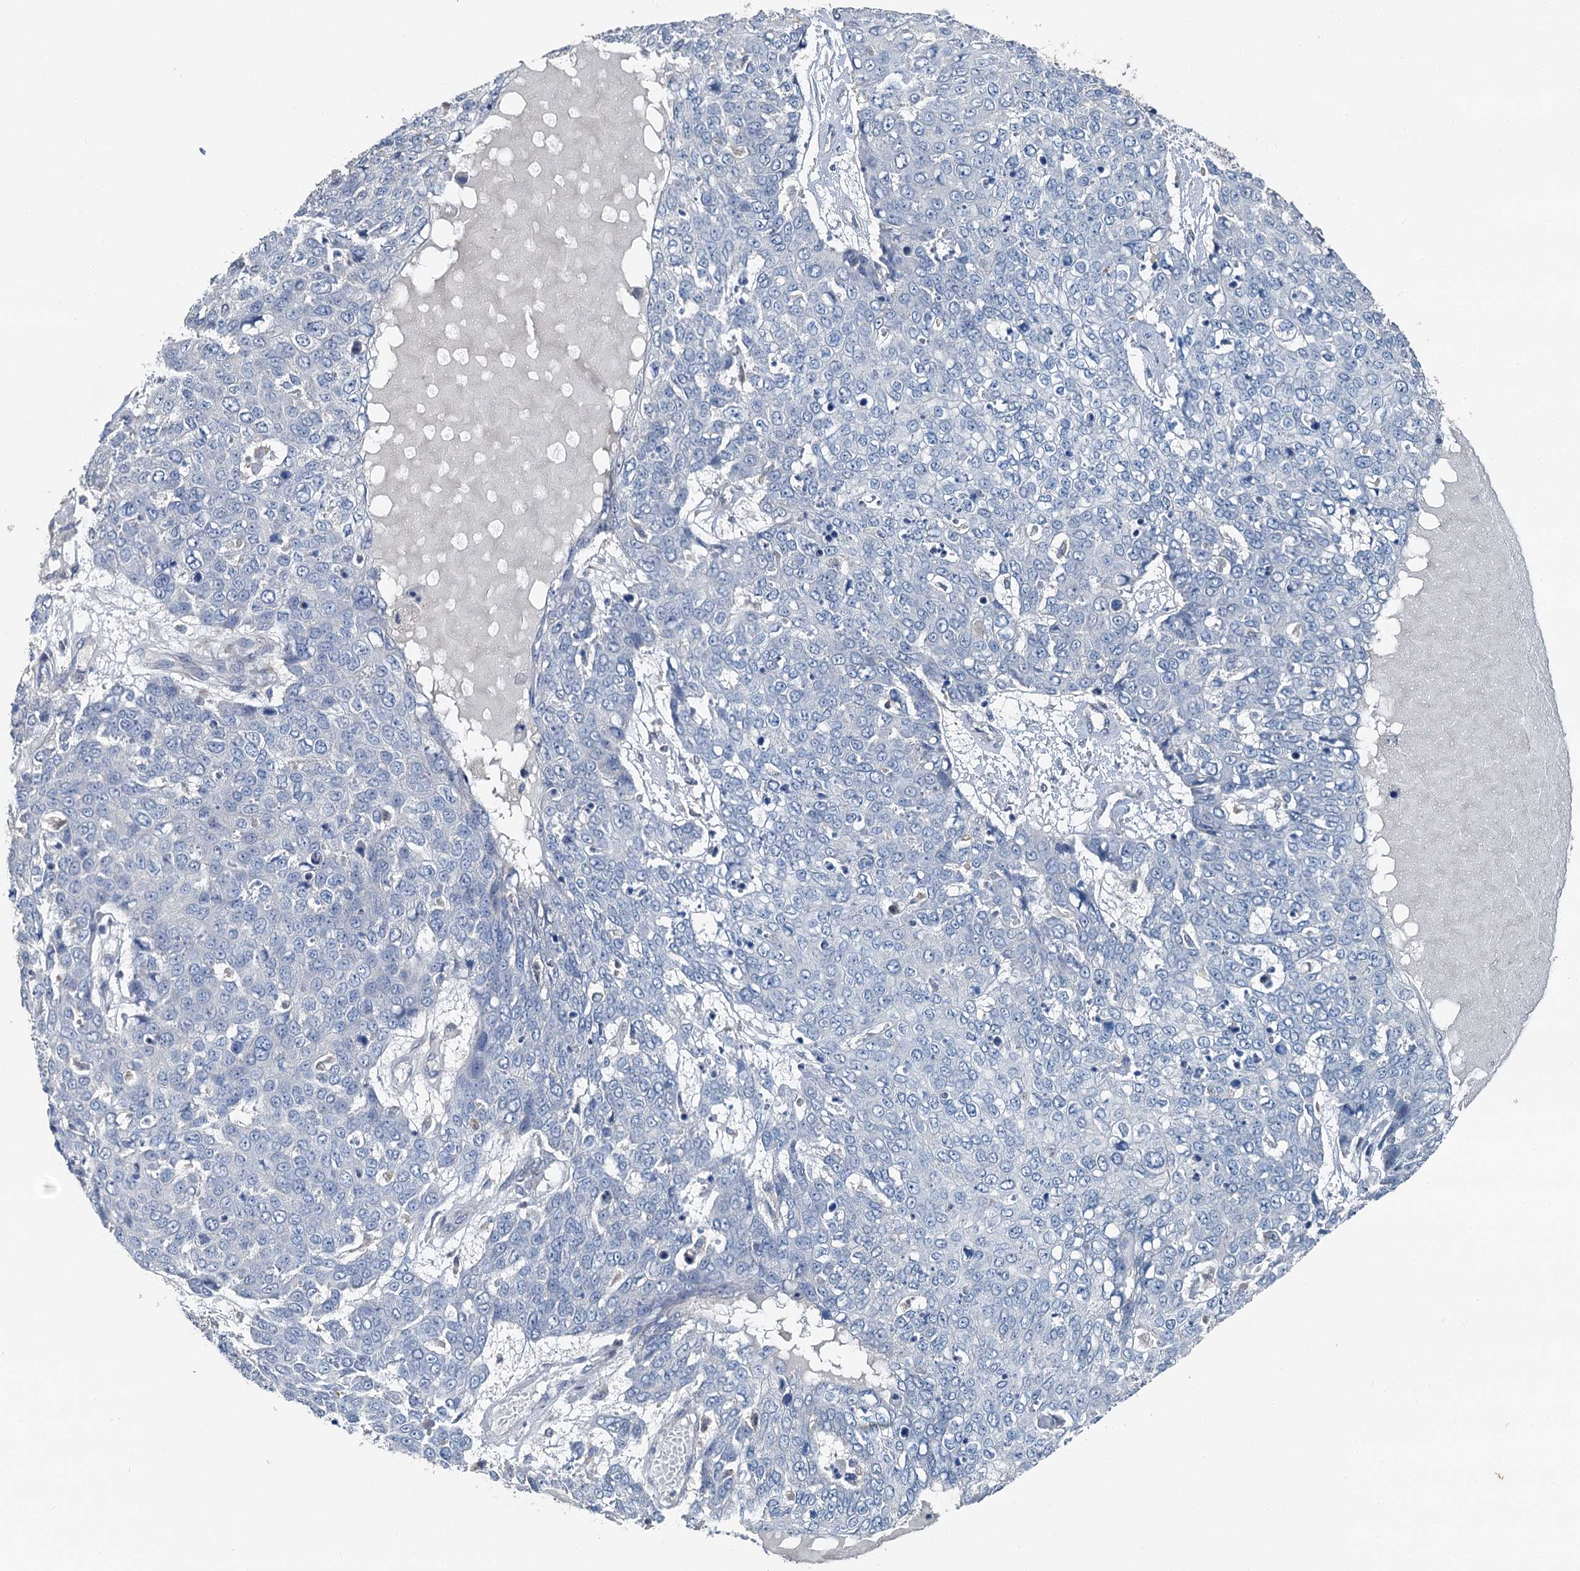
{"staining": {"intensity": "negative", "quantity": "none", "location": "none"}, "tissue": "skin cancer", "cell_type": "Tumor cells", "image_type": "cancer", "snomed": [{"axis": "morphology", "description": "Squamous cell carcinoma, NOS"}, {"axis": "topography", "description": "Skin"}], "caption": "A histopathology image of skin squamous cell carcinoma stained for a protein displays no brown staining in tumor cells.", "gene": "C6orf120", "patient": {"sex": "female", "age": 44}}